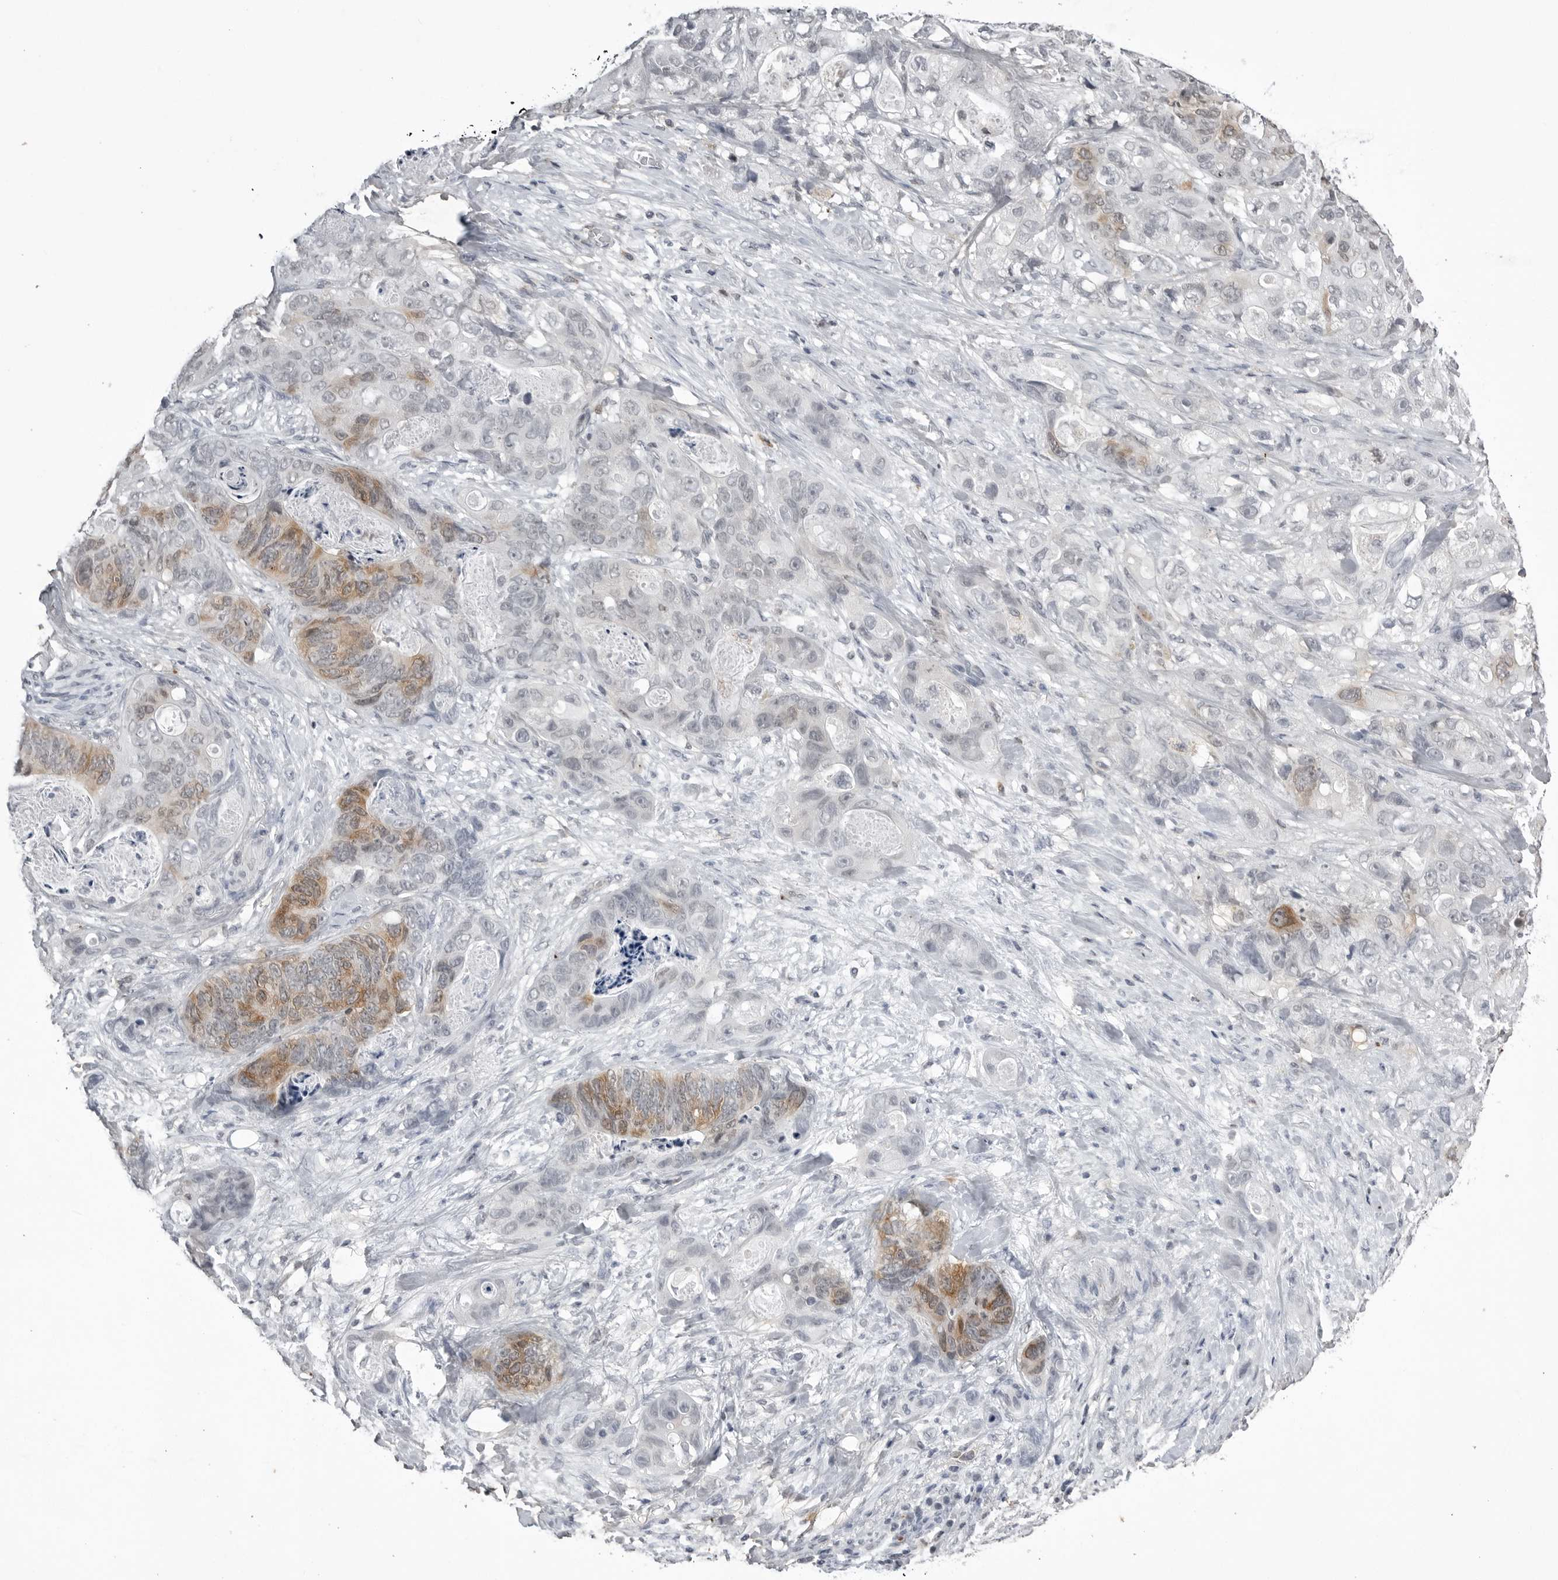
{"staining": {"intensity": "moderate", "quantity": "25%-75%", "location": "cytoplasmic/membranous"}, "tissue": "stomach cancer", "cell_type": "Tumor cells", "image_type": "cancer", "snomed": [{"axis": "morphology", "description": "Normal tissue, NOS"}, {"axis": "morphology", "description": "Adenocarcinoma, NOS"}, {"axis": "topography", "description": "Stomach"}], "caption": "Immunohistochemistry (IHC) of human stomach cancer demonstrates medium levels of moderate cytoplasmic/membranous expression in about 25%-75% of tumor cells.", "gene": "RRM1", "patient": {"sex": "female", "age": 89}}